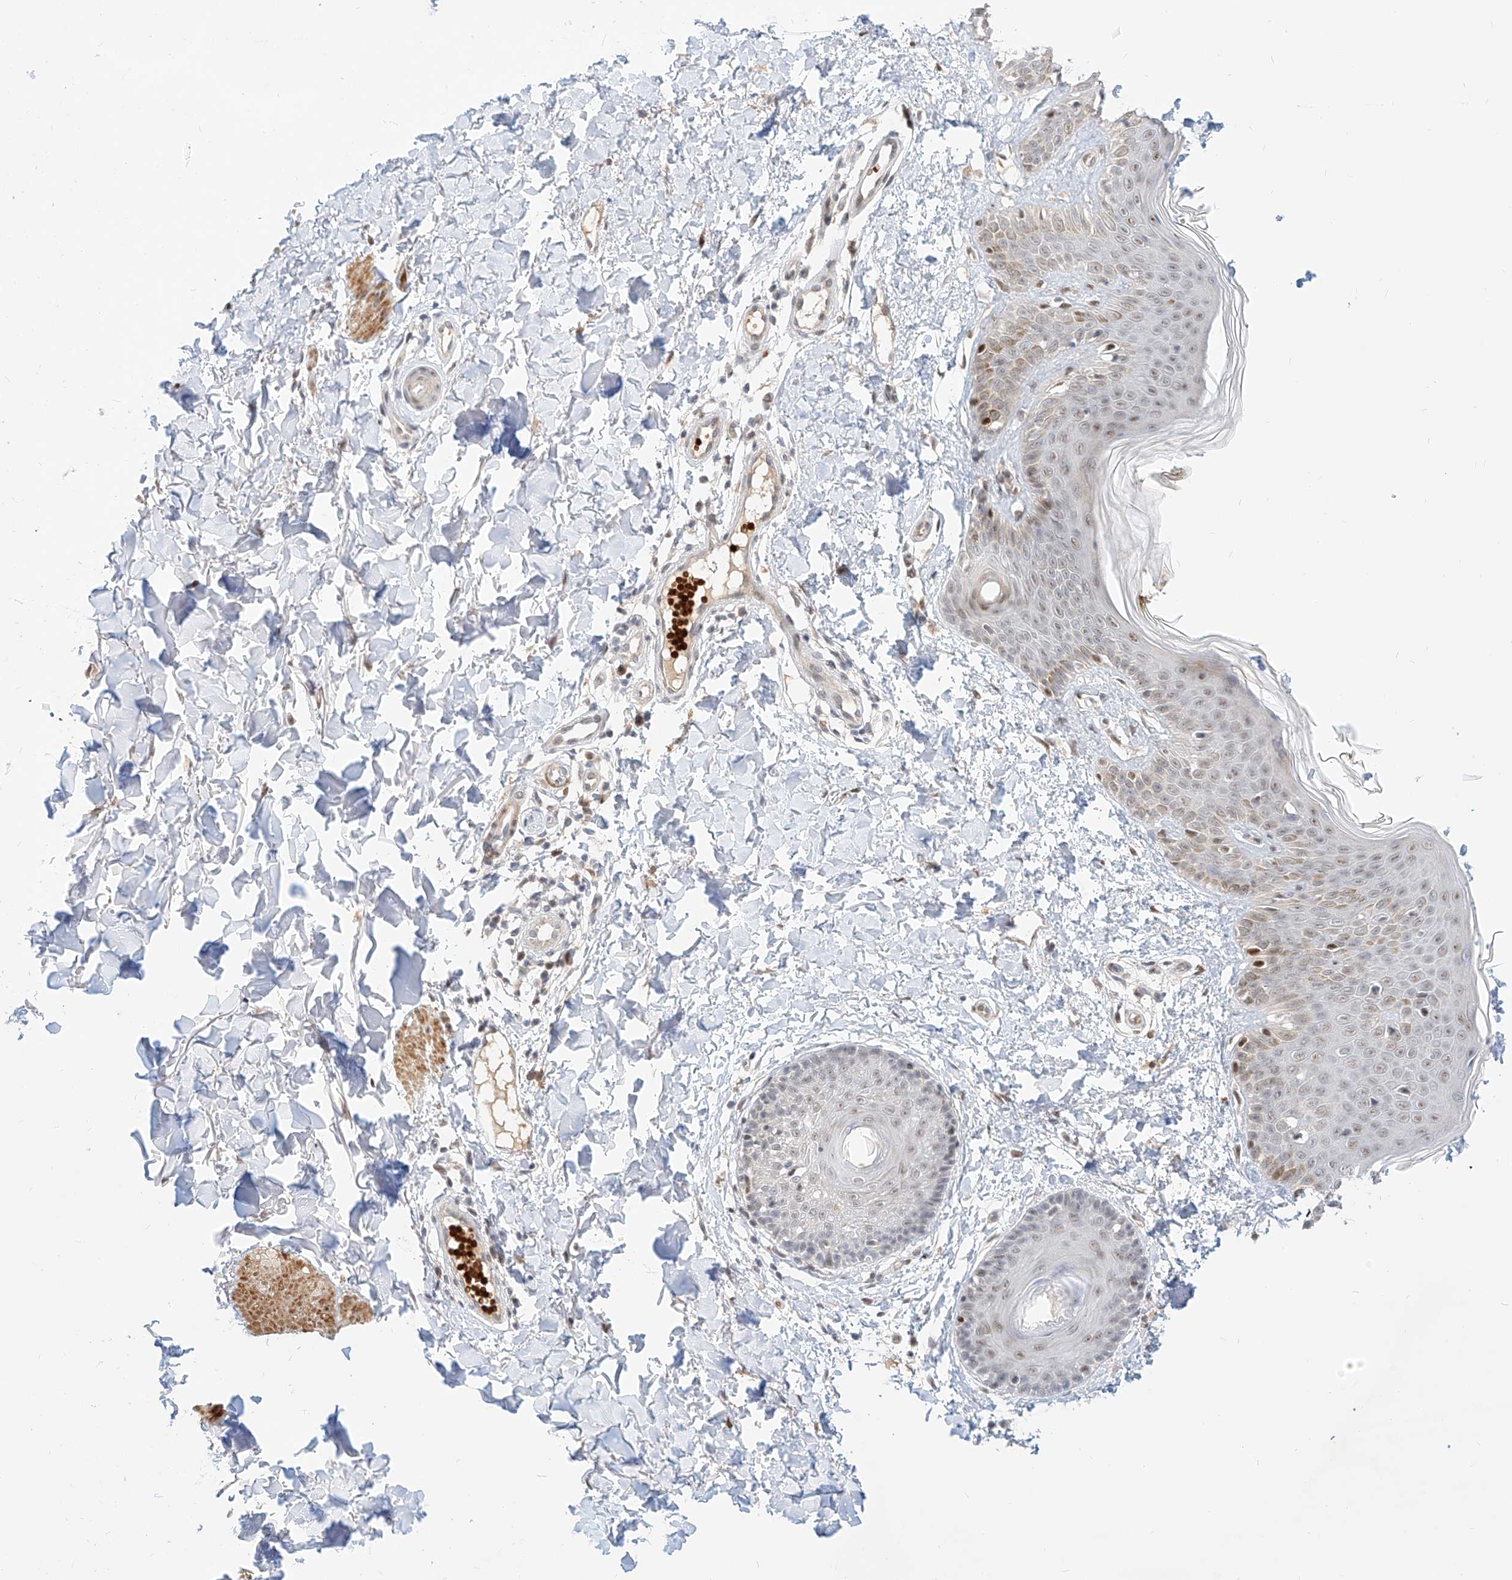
{"staining": {"intensity": "moderate", "quantity": ">75%", "location": "nuclear"}, "tissue": "skin", "cell_type": "Fibroblasts", "image_type": "normal", "snomed": [{"axis": "morphology", "description": "Normal tissue, NOS"}, {"axis": "topography", "description": "Skin"}], "caption": "Moderate nuclear staining for a protein is present in about >75% of fibroblasts of unremarkable skin using immunohistochemistry (IHC).", "gene": "CBX8", "patient": {"sex": "male", "age": 37}}